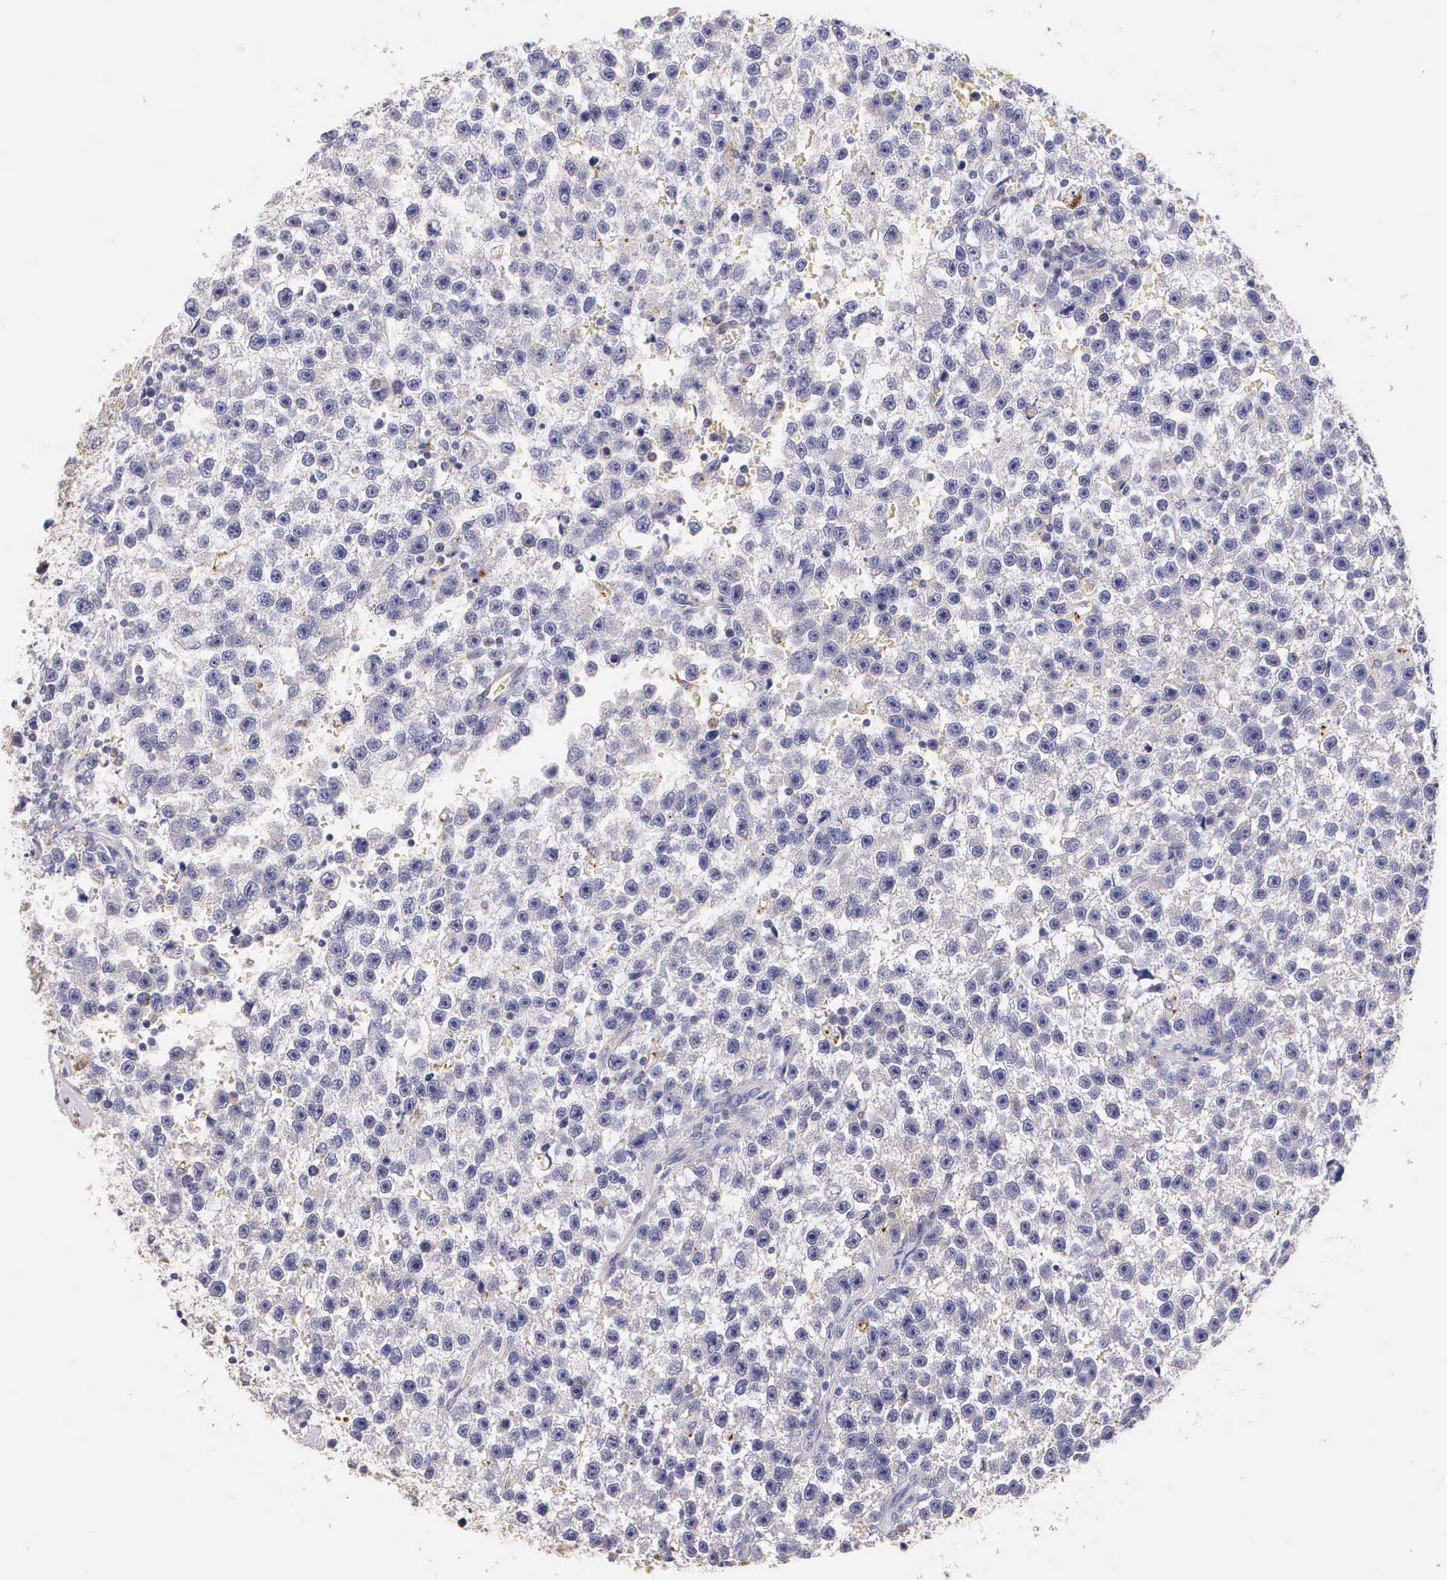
{"staining": {"intensity": "negative", "quantity": "none", "location": "none"}, "tissue": "testis cancer", "cell_type": "Tumor cells", "image_type": "cancer", "snomed": [{"axis": "morphology", "description": "Seminoma, NOS"}, {"axis": "topography", "description": "Testis"}], "caption": "Tumor cells are negative for brown protein staining in testis cancer (seminoma).", "gene": "ESR1", "patient": {"sex": "male", "age": 33}}